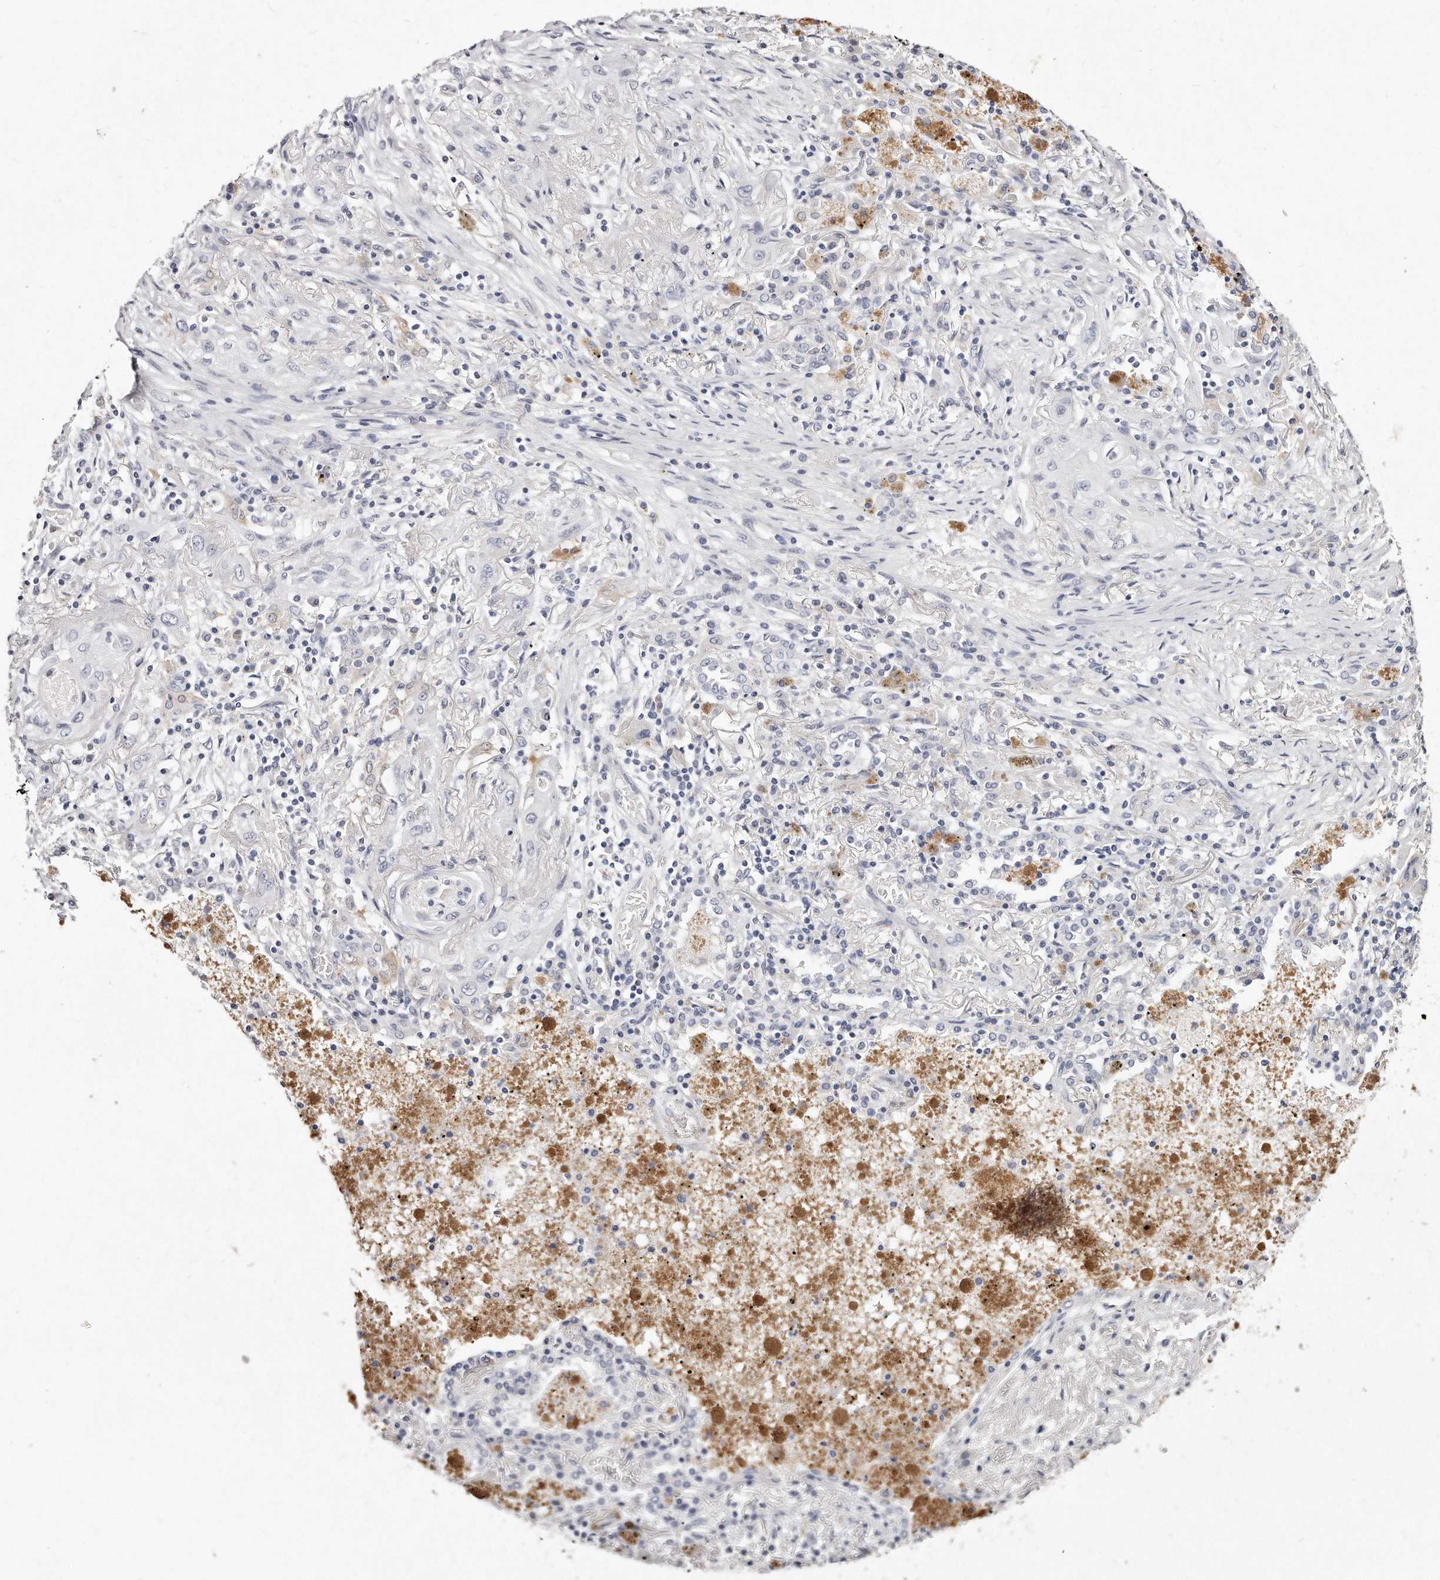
{"staining": {"intensity": "negative", "quantity": "none", "location": "none"}, "tissue": "lung cancer", "cell_type": "Tumor cells", "image_type": "cancer", "snomed": [{"axis": "morphology", "description": "Squamous cell carcinoma, NOS"}, {"axis": "topography", "description": "Lung"}], "caption": "Lung cancer was stained to show a protein in brown. There is no significant staining in tumor cells. Brightfield microscopy of immunohistochemistry (IHC) stained with DAB (3,3'-diaminobenzidine) (brown) and hematoxylin (blue), captured at high magnification.", "gene": "GDA", "patient": {"sex": "female", "age": 47}}